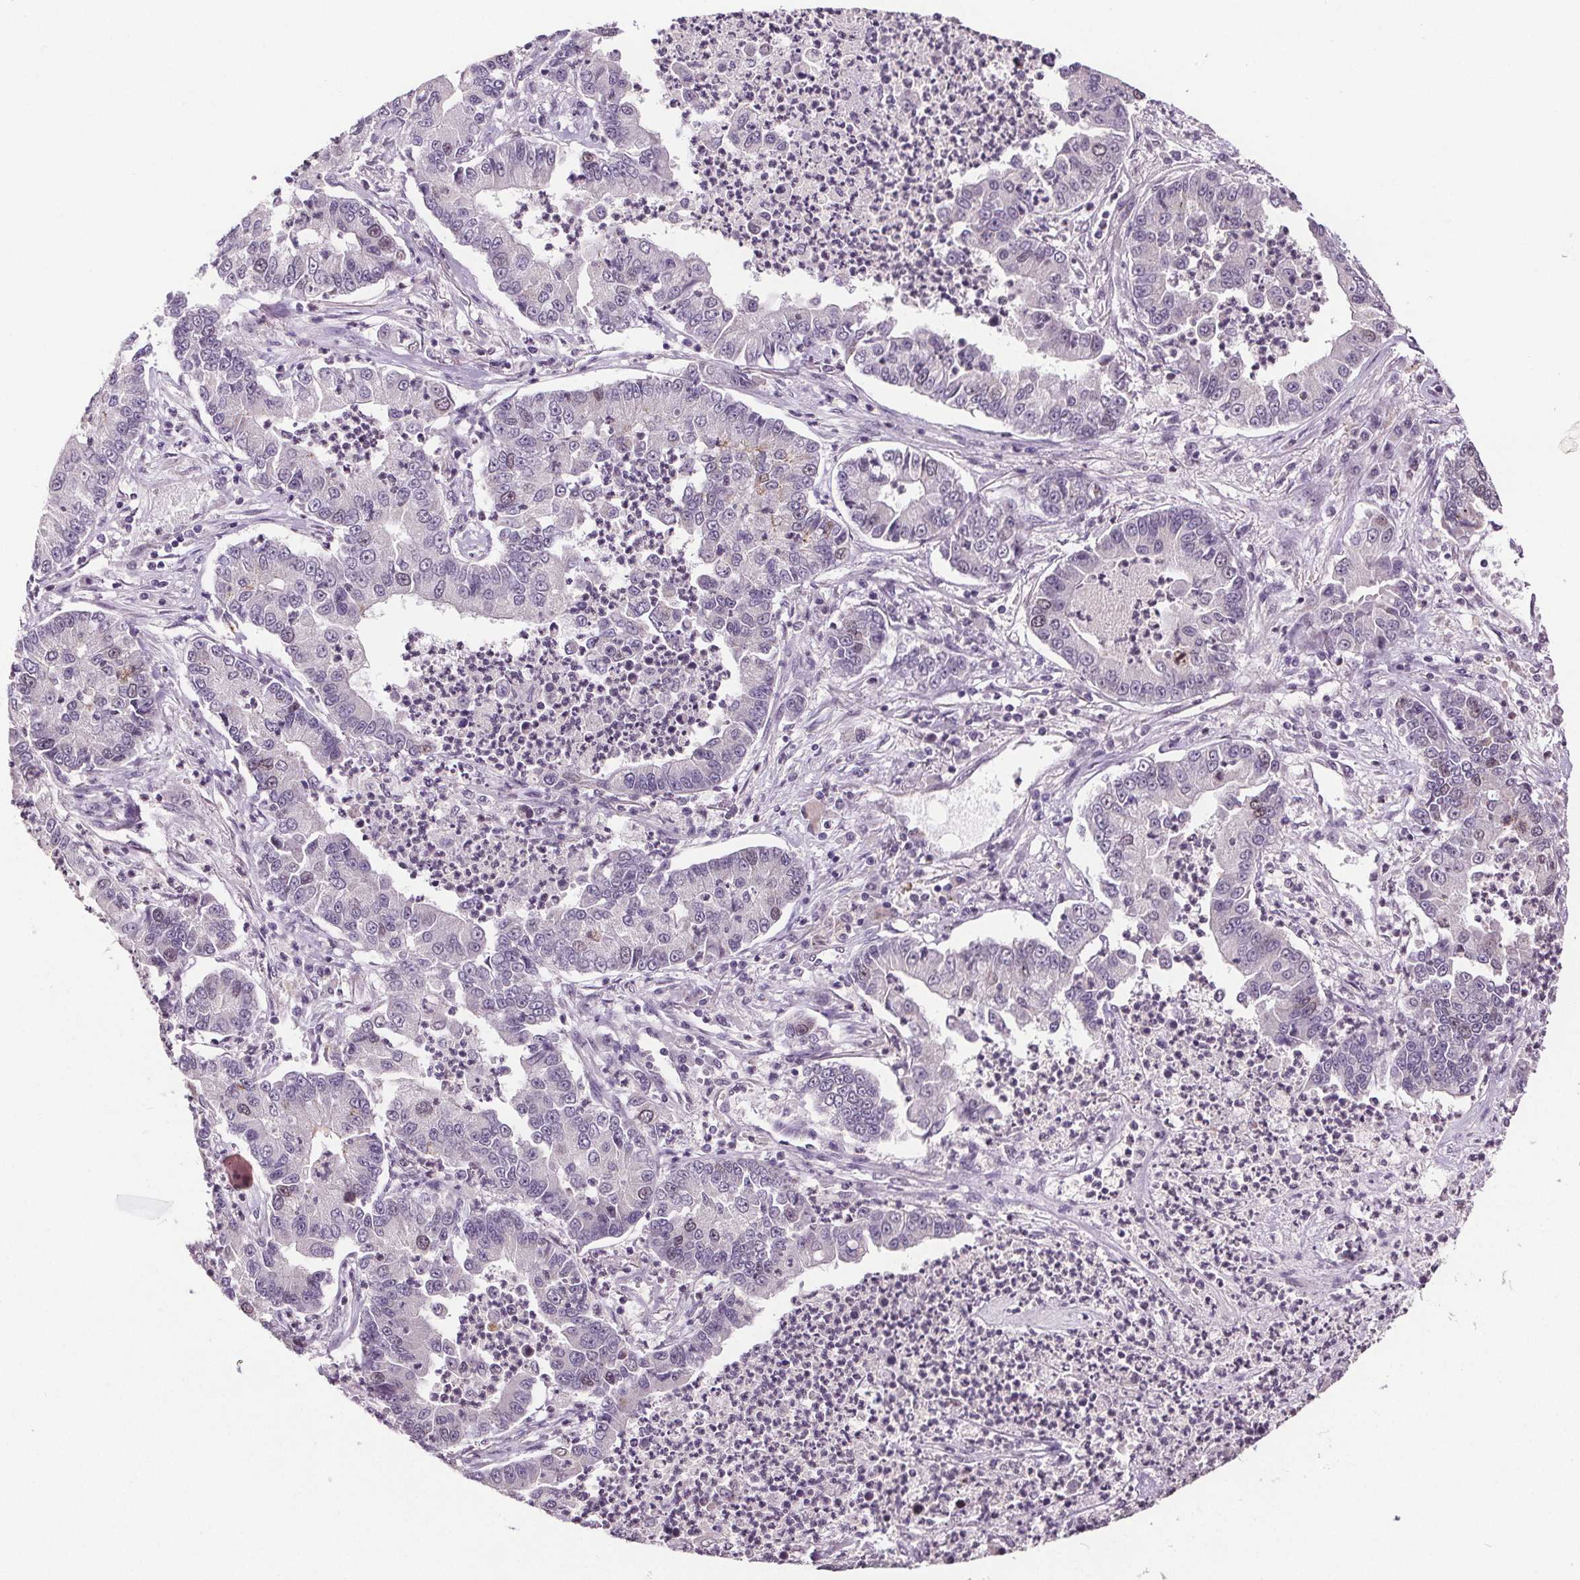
{"staining": {"intensity": "negative", "quantity": "none", "location": "none"}, "tissue": "lung cancer", "cell_type": "Tumor cells", "image_type": "cancer", "snomed": [{"axis": "morphology", "description": "Adenocarcinoma, NOS"}, {"axis": "topography", "description": "Lung"}], "caption": "A micrograph of human adenocarcinoma (lung) is negative for staining in tumor cells.", "gene": "CENPF", "patient": {"sex": "female", "age": 57}}